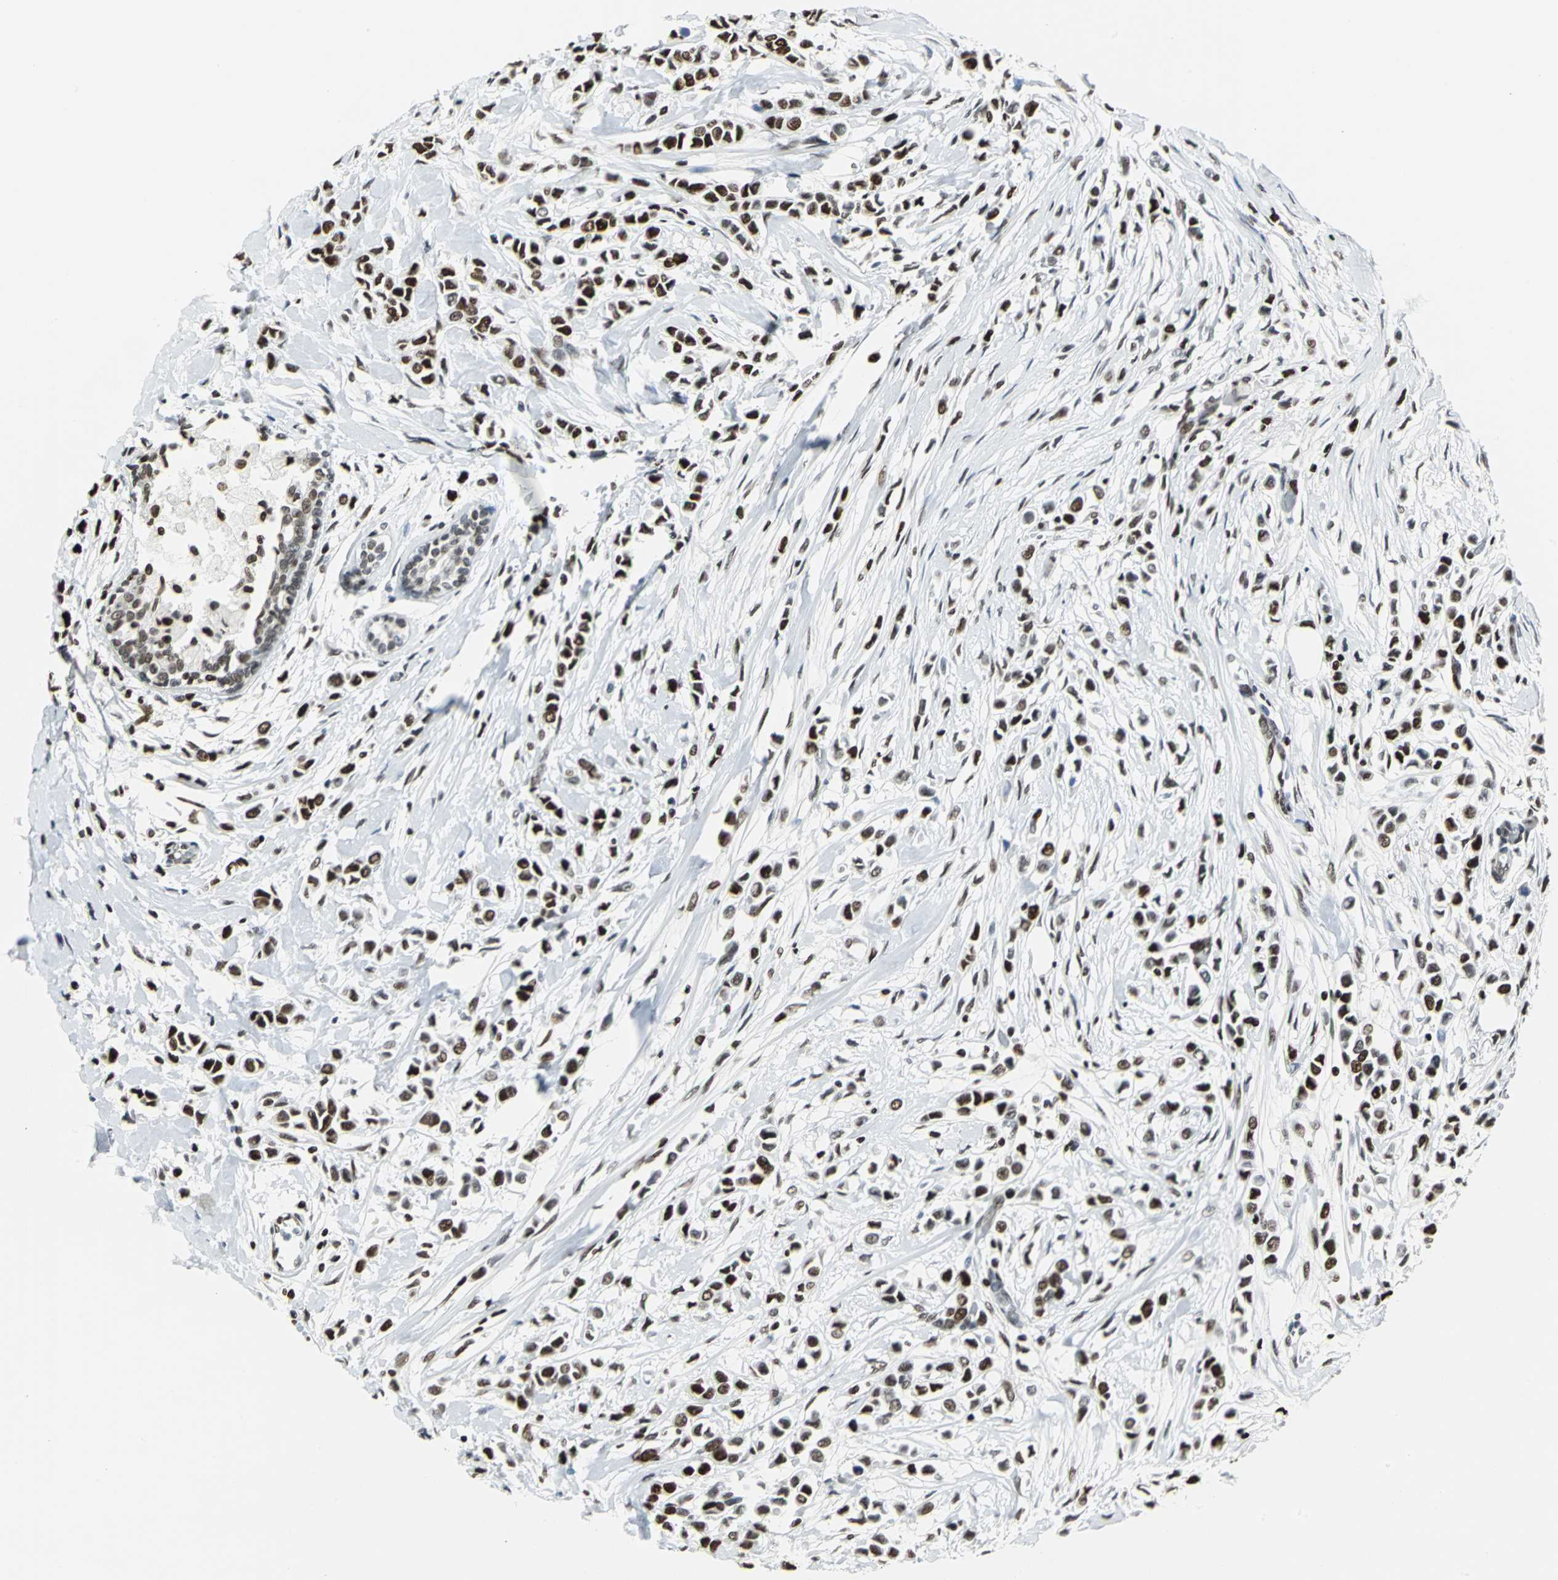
{"staining": {"intensity": "strong", "quantity": ">75%", "location": "nuclear"}, "tissue": "breast cancer", "cell_type": "Tumor cells", "image_type": "cancer", "snomed": [{"axis": "morphology", "description": "Lobular carcinoma"}, {"axis": "topography", "description": "Breast"}], "caption": "A high amount of strong nuclear staining is seen in approximately >75% of tumor cells in breast cancer tissue. (Stains: DAB in brown, nuclei in blue, Microscopy: brightfield microscopy at high magnification).", "gene": "HNRNPD", "patient": {"sex": "female", "age": 51}}